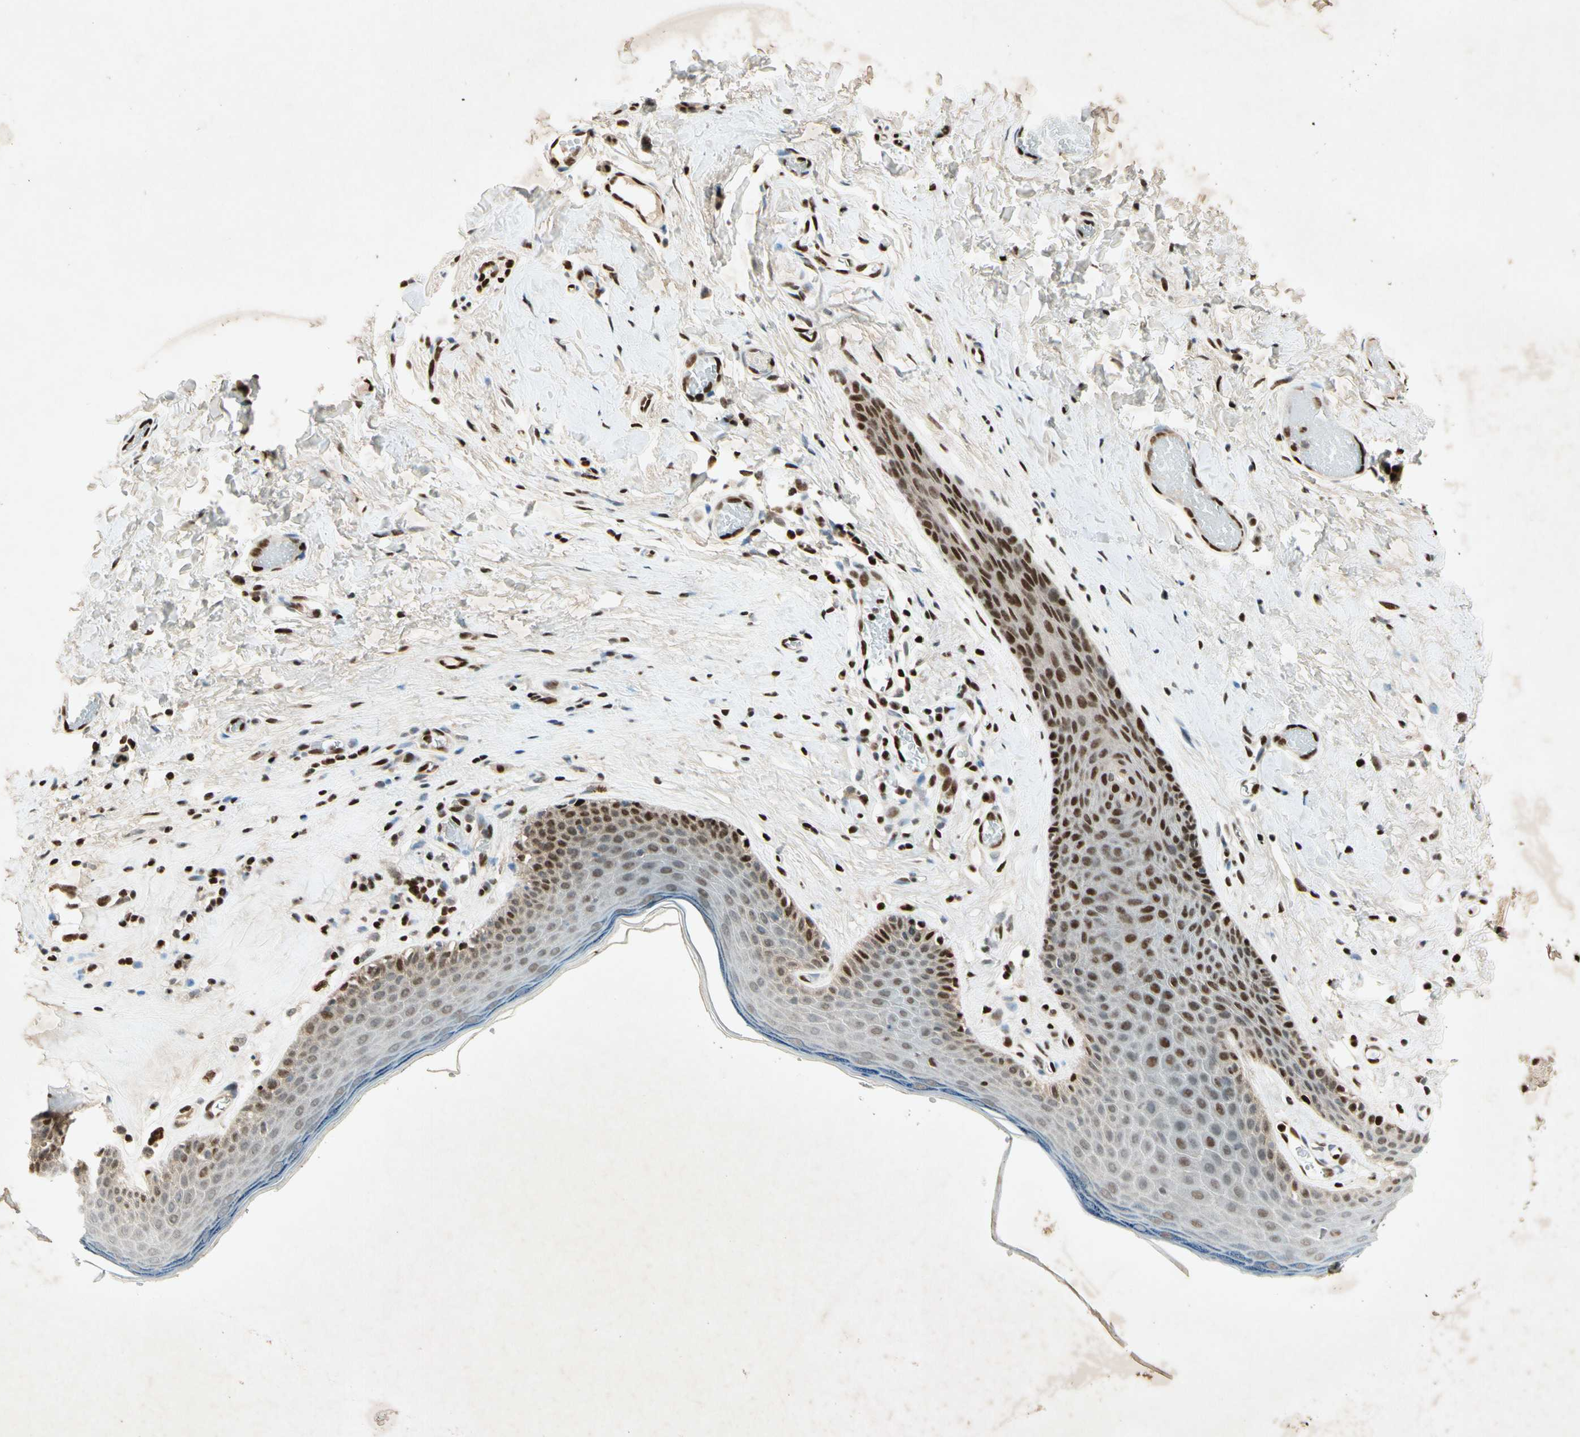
{"staining": {"intensity": "strong", "quantity": "25%-75%", "location": "nuclear"}, "tissue": "skin", "cell_type": "Epidermal cells", "image_type": "normal", "snomed": [{"axis": "morphology", "description": "Normal tissue, NOS"}, {"axis": "morphology", "description": "Inflammation, NOS"}, {"axis": "topography", "description": "Vulva"}], "caption": "Immunohistochemistry (IHC) (DAB) staining of unremarkable human skin shows strong nuclear protein expression in about 25%-75% of epidermal cells. The protein of interest is stained brown, and the nuclei are stained in blue (DAB IHC with brightfield microscopy, high magnification).", "gene": "RNF43", "patient": {"sex": "female", "age": 84}}